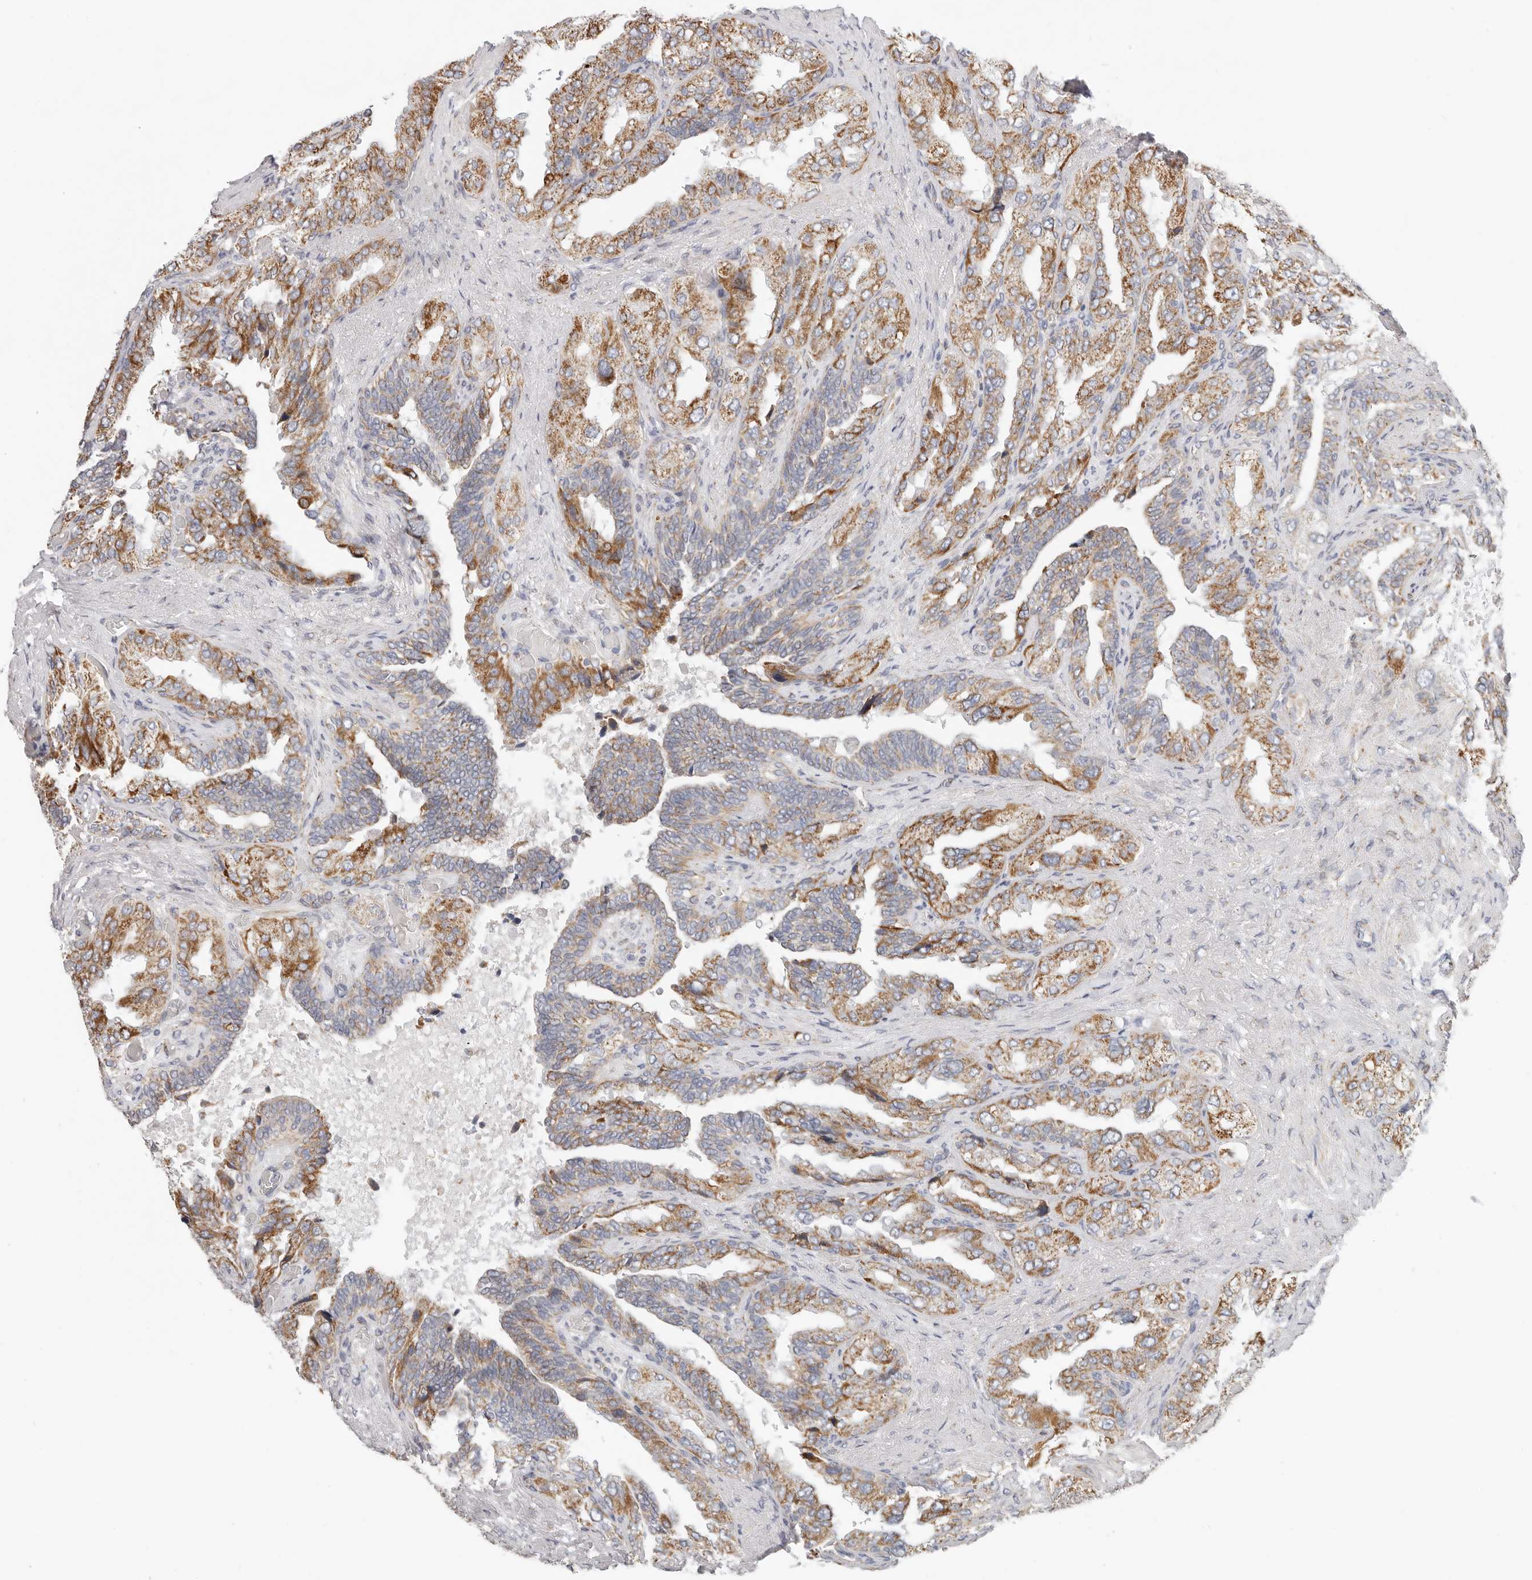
{"staining": {"intensity": "strong", "quantity": "25%-75%", "location": "cytoplasmic/membranous"}, "tissue": "seminal vesicle", "cell_type": "Glandular cells", "image_type": "normal", "snomed": [{"axis": "morphology", "description": "Normal tissue, NOS"}, {"axis": "topography", "description": "Seminal veicle"}, {"axis": "topography", "description": "Peripheral nerve tissue"}], "caption": "This photomicrograph exhibits immunohistochemistry staining of benign human seminal vesicle, with high strong cytoplasmic/membranous staining in approximately 25%-75% of glandular cells.", "gene": "AFDN", "patient": {"sex": "male", "age": 63}}